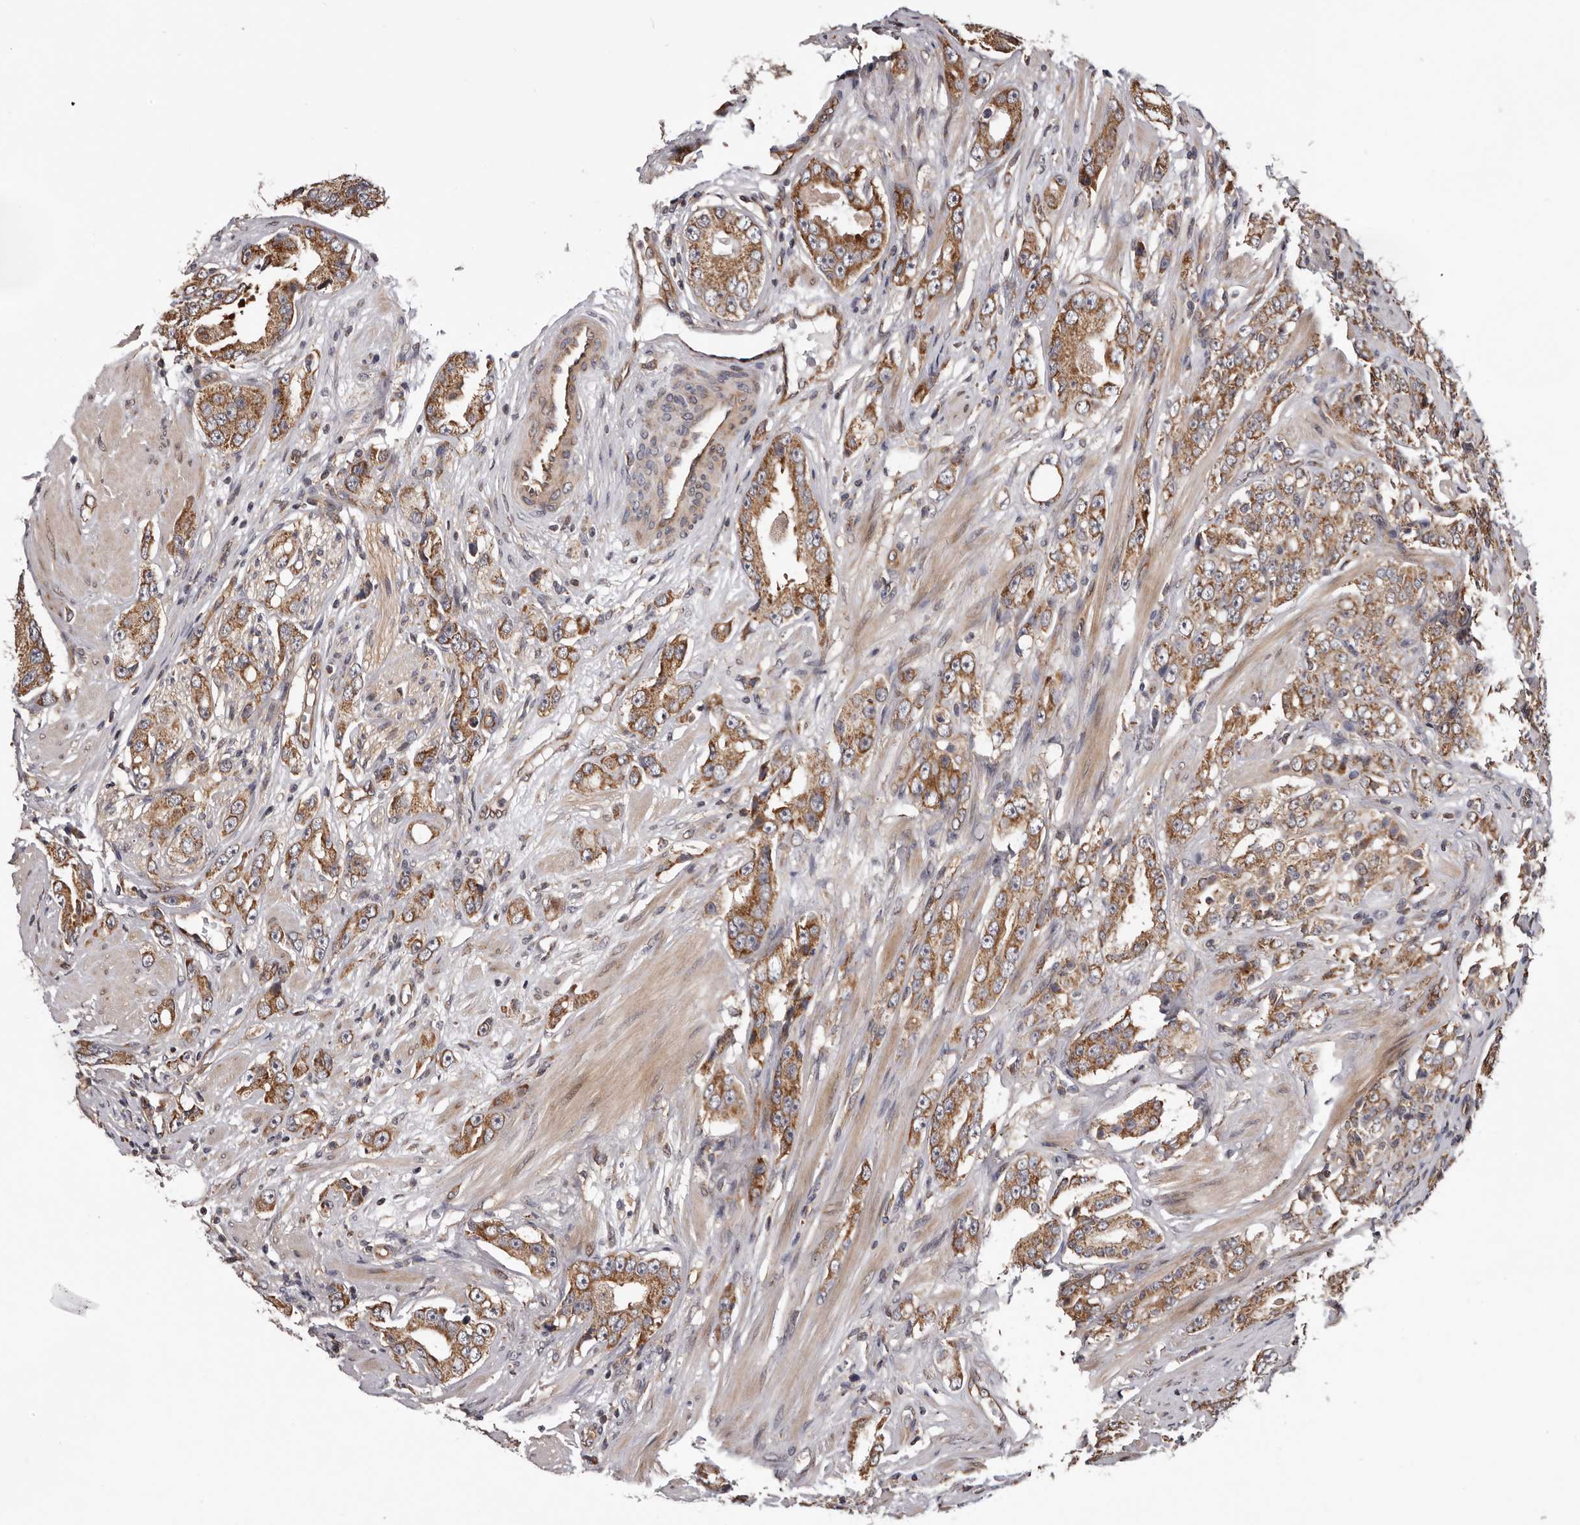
{"staining": {"intensity": "moderate", "quantity": ">75%", "location": "cytoplasmic/membranous"}, "tissue": "prostate cancer", "cell_type": "Tumor cells", "image_type": "cancer", "snomed": [{"axis": "morphology", "description": "Adenocarcinoma, Medium grade"}, {"axis": "topography", "description": "Prostate"}], "caption": "Prostate cancer (medium-grade adenocarcinoma) stained with IHC displays moderate cytoplasmic/membranous positivity in about >75% of tumor cells.", "gene": "VPS37A", "patient": {"sex": "male", "age": 53}}